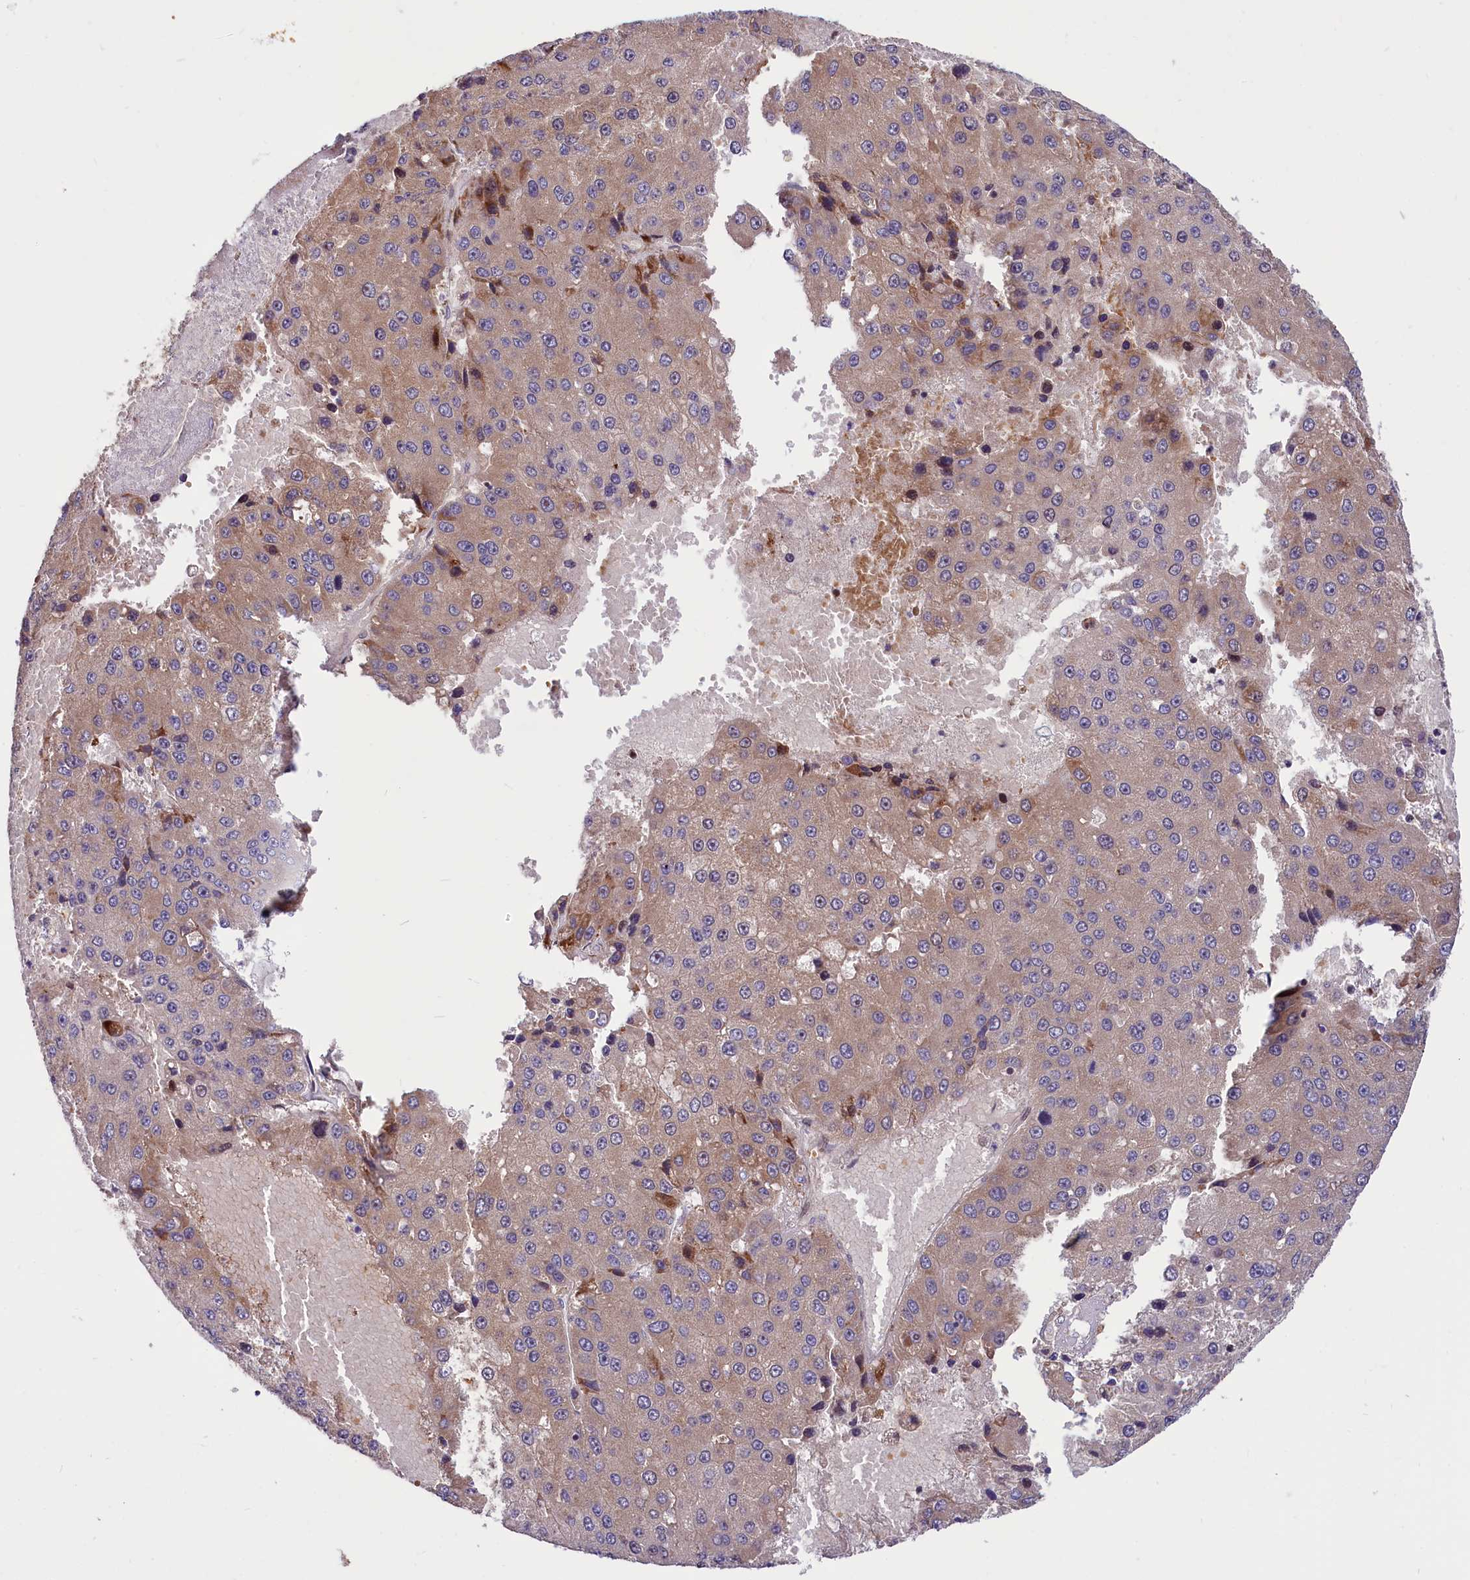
{"staining": {"intensity": "moderate", "quantity": ">75%", "location": "cytoplasmic/membranous"}, "tissue": "liver cancer", "cell_type": "Tumor cells", "image_type": "cancer", "snomed": [{"axis": "morphology", "description": "Carcinoma, Hepatocellular, NOS"}, {"axis": "topography", "description": "Liver"}], "caption": "The histopathology image demonstrates staining of liver hepatocellular carcinoma, revealing moderate cytoplasmic/membranous protein positivity (brown color) within tumor cells.", "gene": "PDZRN3", "patient": {"sex": "female", "age": 73}}